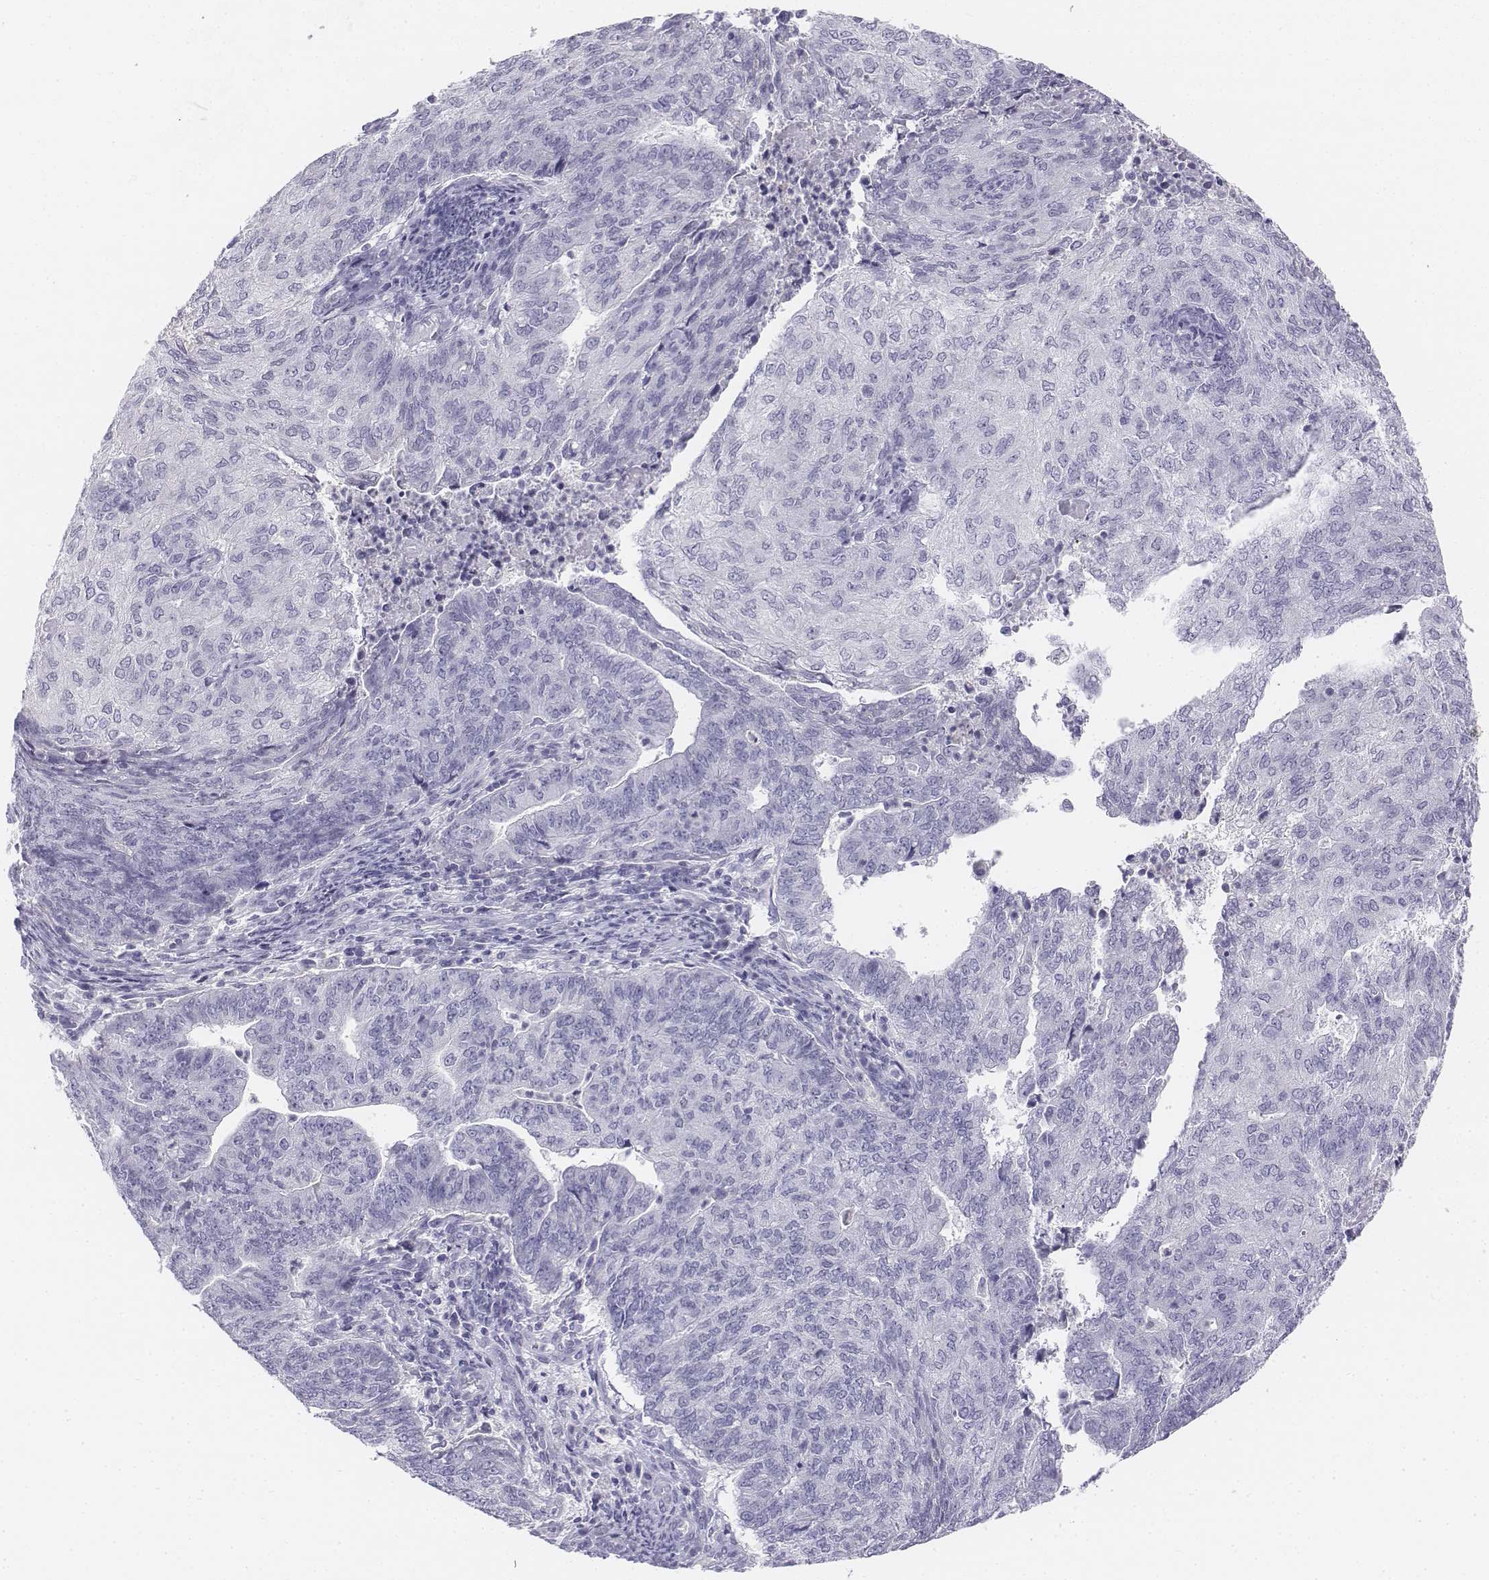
{"staining": {"intensity": "negative", "quantity": "none", "location": "none"}, "tissue": "endometrial cancer", "cell_type": "Tumor cells", "image_type": "cancer", "snomed": [{"axis": "morphology", "description": "Adenocarcinoma, NOS"}, {"axis": "topography", "description": "Endometrium"}], "caption": "DAB (3,3'-diaminobenzidine) immunohistochemical staining of endometrial adenocarcinoma reveals no significant staining in tumor cells.", "gene": "UCN2", "patient": {"sex": "female", "age": 82}}